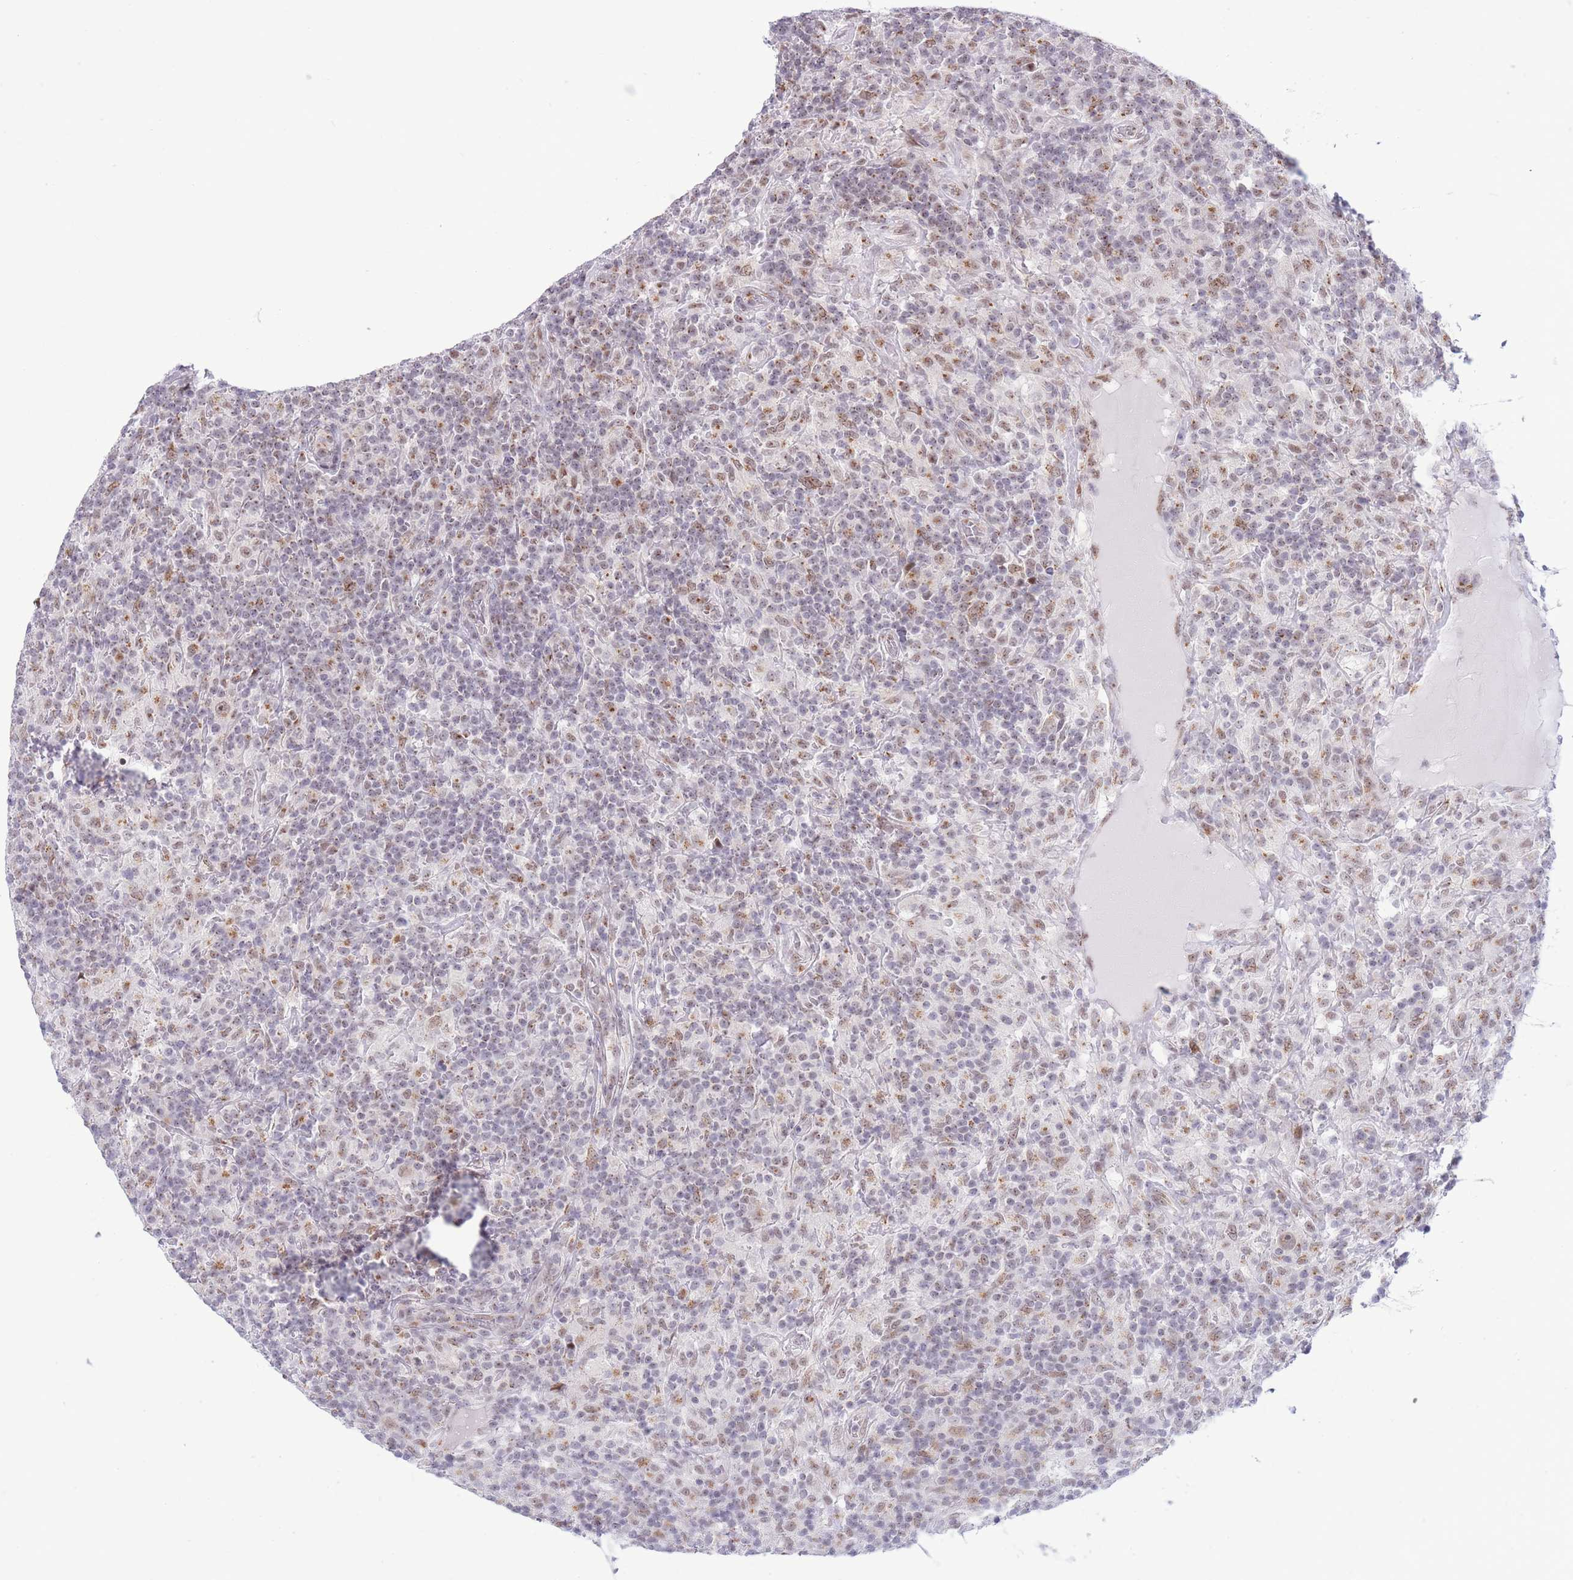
{"staining": {"intensity": "moderate", "quantity": ">75%", "location": "nuclear"}, "tissue": "lymphoma", "cell_type": "Tumor cells", "image_type": "cancer", "snomed": [{"axis": "morphology", "description": "Hodgkin's disease, NOS"}, {"axis": "topography", "description": "Lymph node"}], "caption": "Tumor cells reveal moderate nuclear expression in approximately >75% of cells in Hodgkin's disease.", "gene": "INO80C", "patient": {"sex": "male", "age": 70}}